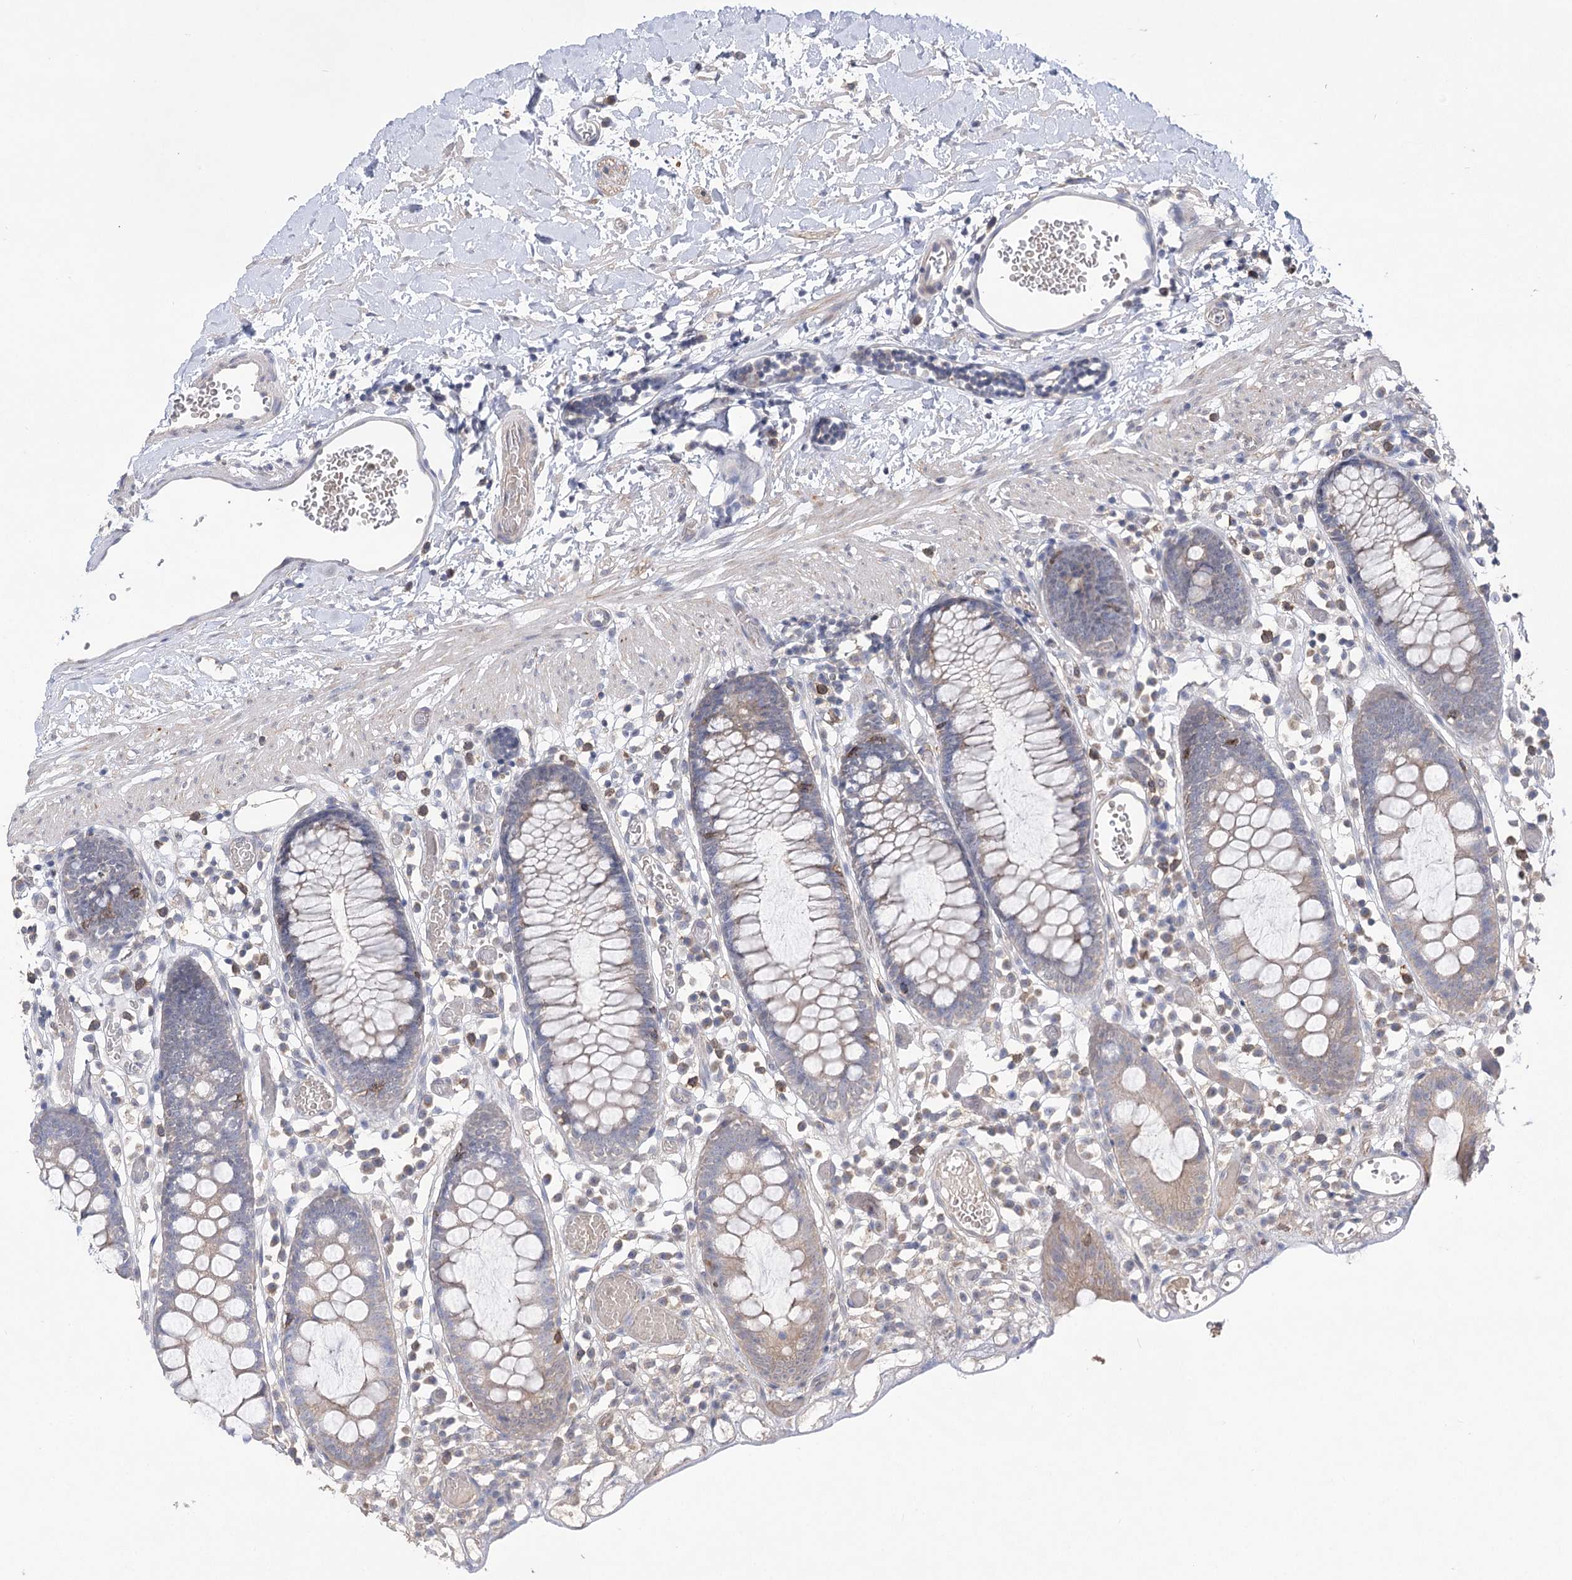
{"staining": {"intensity": "negative", "quantity": "none", "location": "none"}, "tissue": "colon", "cell_type": "Endothelial cells", "image_type": "normal", "snomed": [{"axis": "morphology", "description": "Normal tissue, NOS"}, {"axis": "topography", "description": "Colon"}], "caption": "Image shows no protein staining in endothelial cells of normal colon. The staining is performed using DAB brown chromogen with nuclei counter-stained in using hematoxylin.", "gene": "AURKC", "patient": {"sex": "male", "age": 14}}